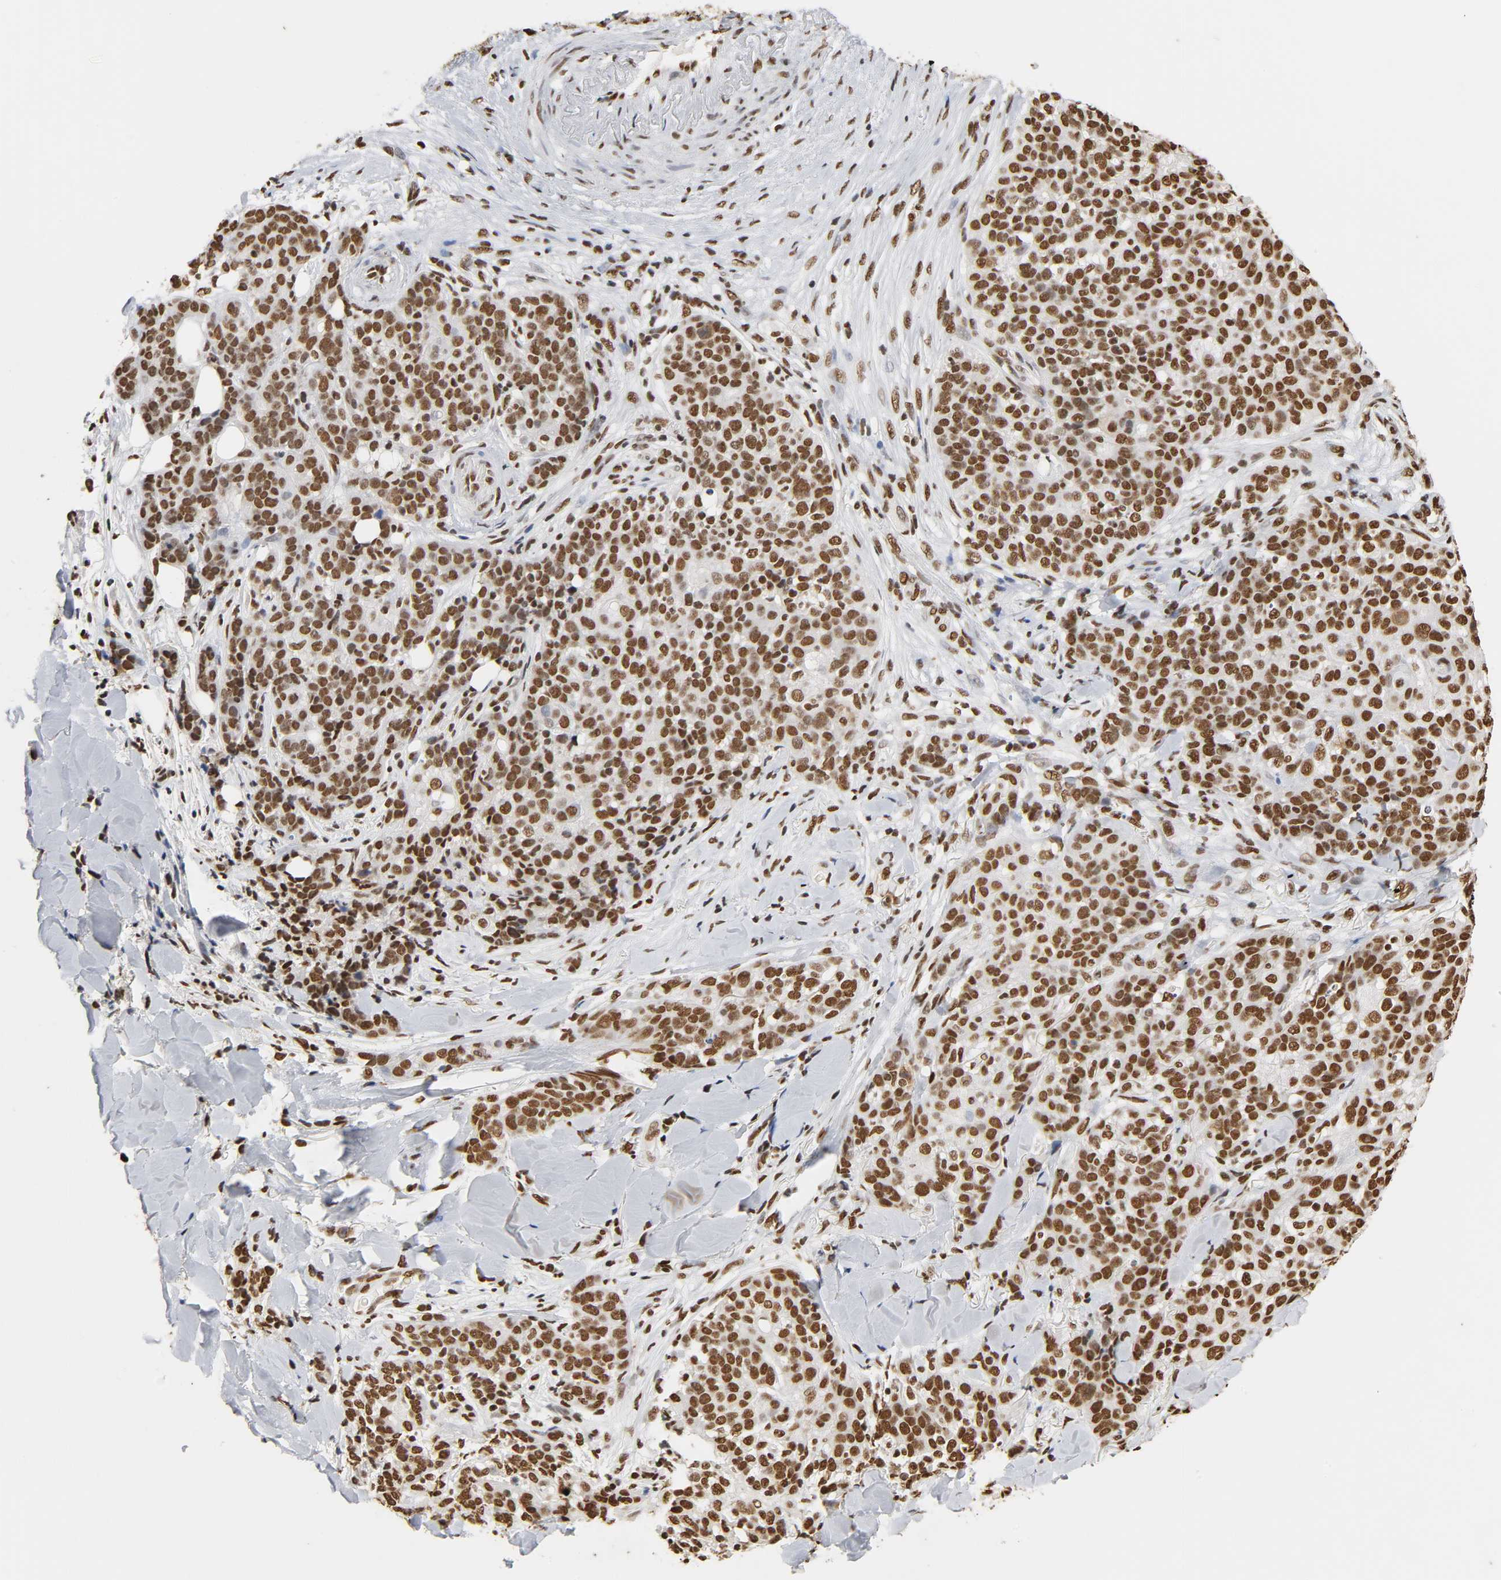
{"staining": {"intensity": "strong", "quantity": ">75%", "location": "nuclear"}, "tissue": "skin cancer", "cell_type": "Tumor cells", "image_type": "cancer", "snomed": [{"axis": "morphology", "description": "Normal tissue, NOS"}, {"axis": "morphology", "description": "Squamous cell carcinoma, NOS"}, {"axis": "topography", "description": "Skin"}], "caption": "Brown immunohistochemical staining in human skin cancer (squamous cell carcinoma) reveals strong nuclear positivity in about >75% of tumor cells.", "gene": "HNRNPC", "patient": {"sex": "female", "age": 83}}